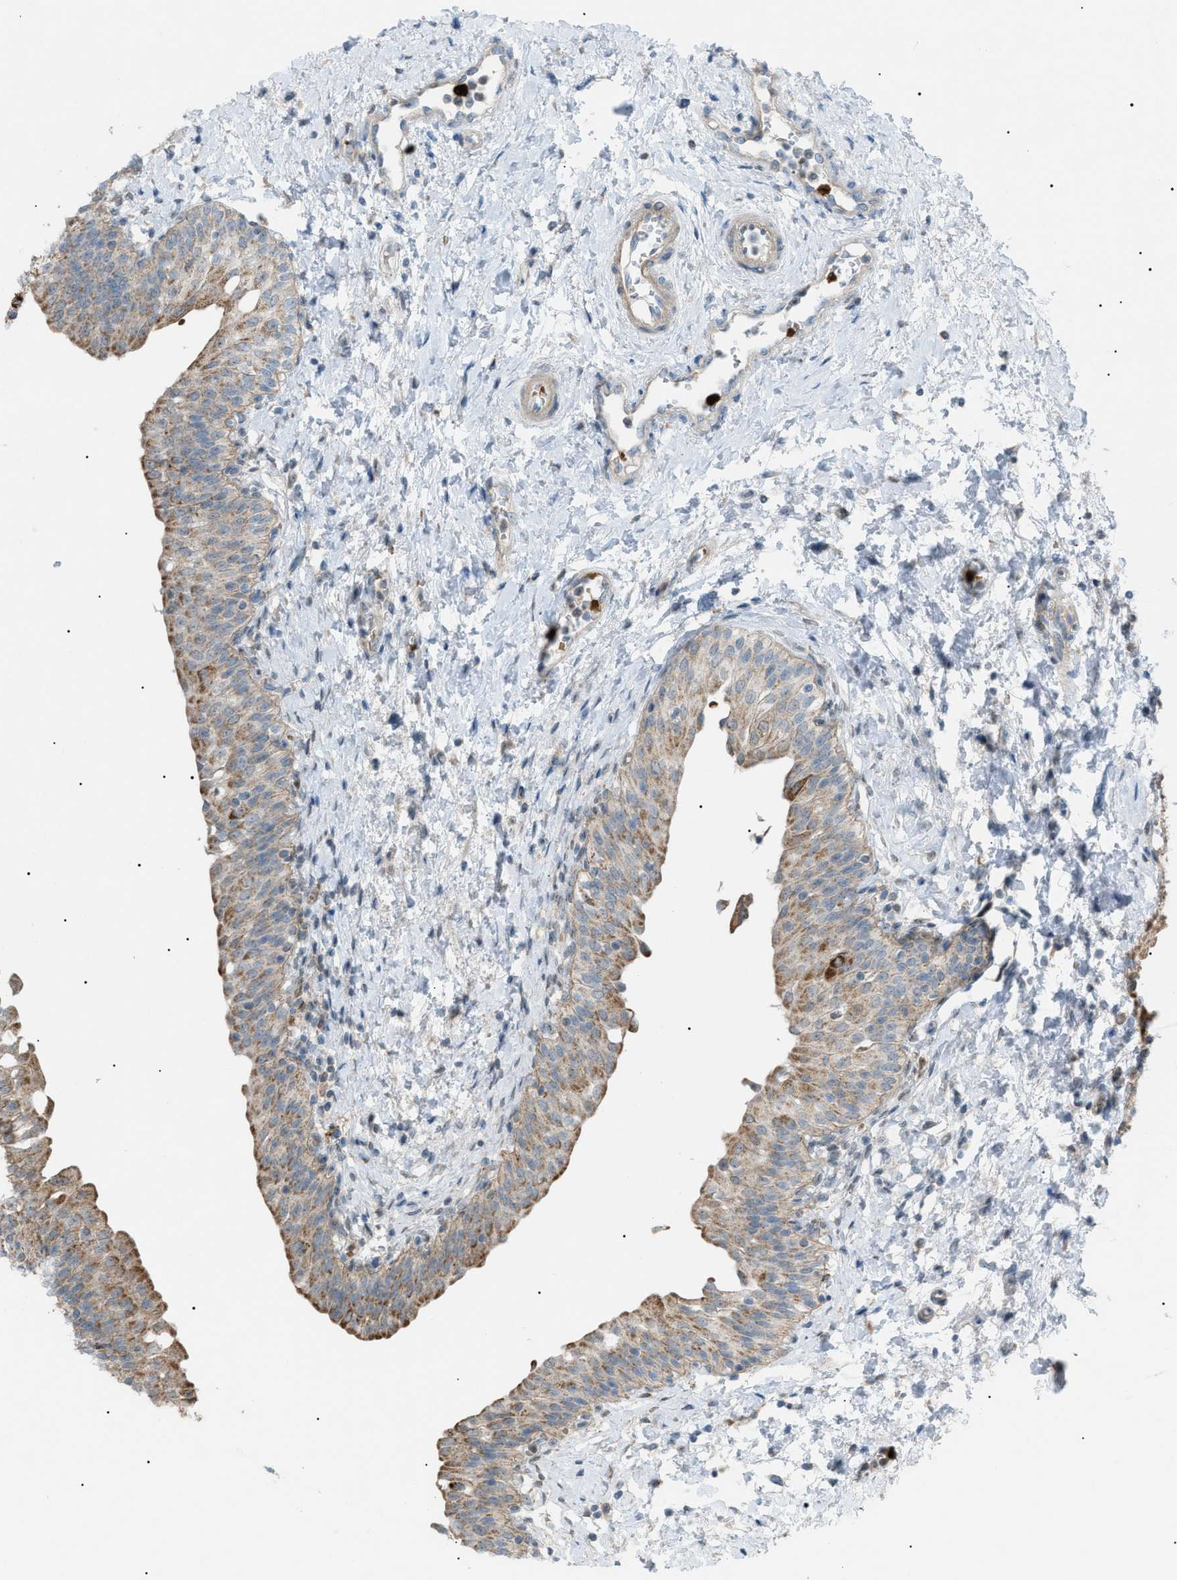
{"staining": {"intensity": "moderate", "quantity": ">75%", "location": "cytoplasmic/membranous"}, "tissue": "urinary bladder", "cell_type": "Urothelial cells", "image_type": "normal", "snomed": [{"axis": "morphology", "description": "Normal tissue, NOS"}, {"axis": "topography", "description": "Urinary bladder"}], "caption": "IHC of unremarkable human urinary bladder exhibits medium levels of moderate cytoplasmic/membranous staining in about >75% of urothelial cells. The protein is stained brown, and the nuclei are stained in blue (DAB (3,3'-diaminobenzidine) IHC with brightfield microscopy, high magnification).", "gene": "ZNF516", "patient": {"sex": "male", "age": 55}}